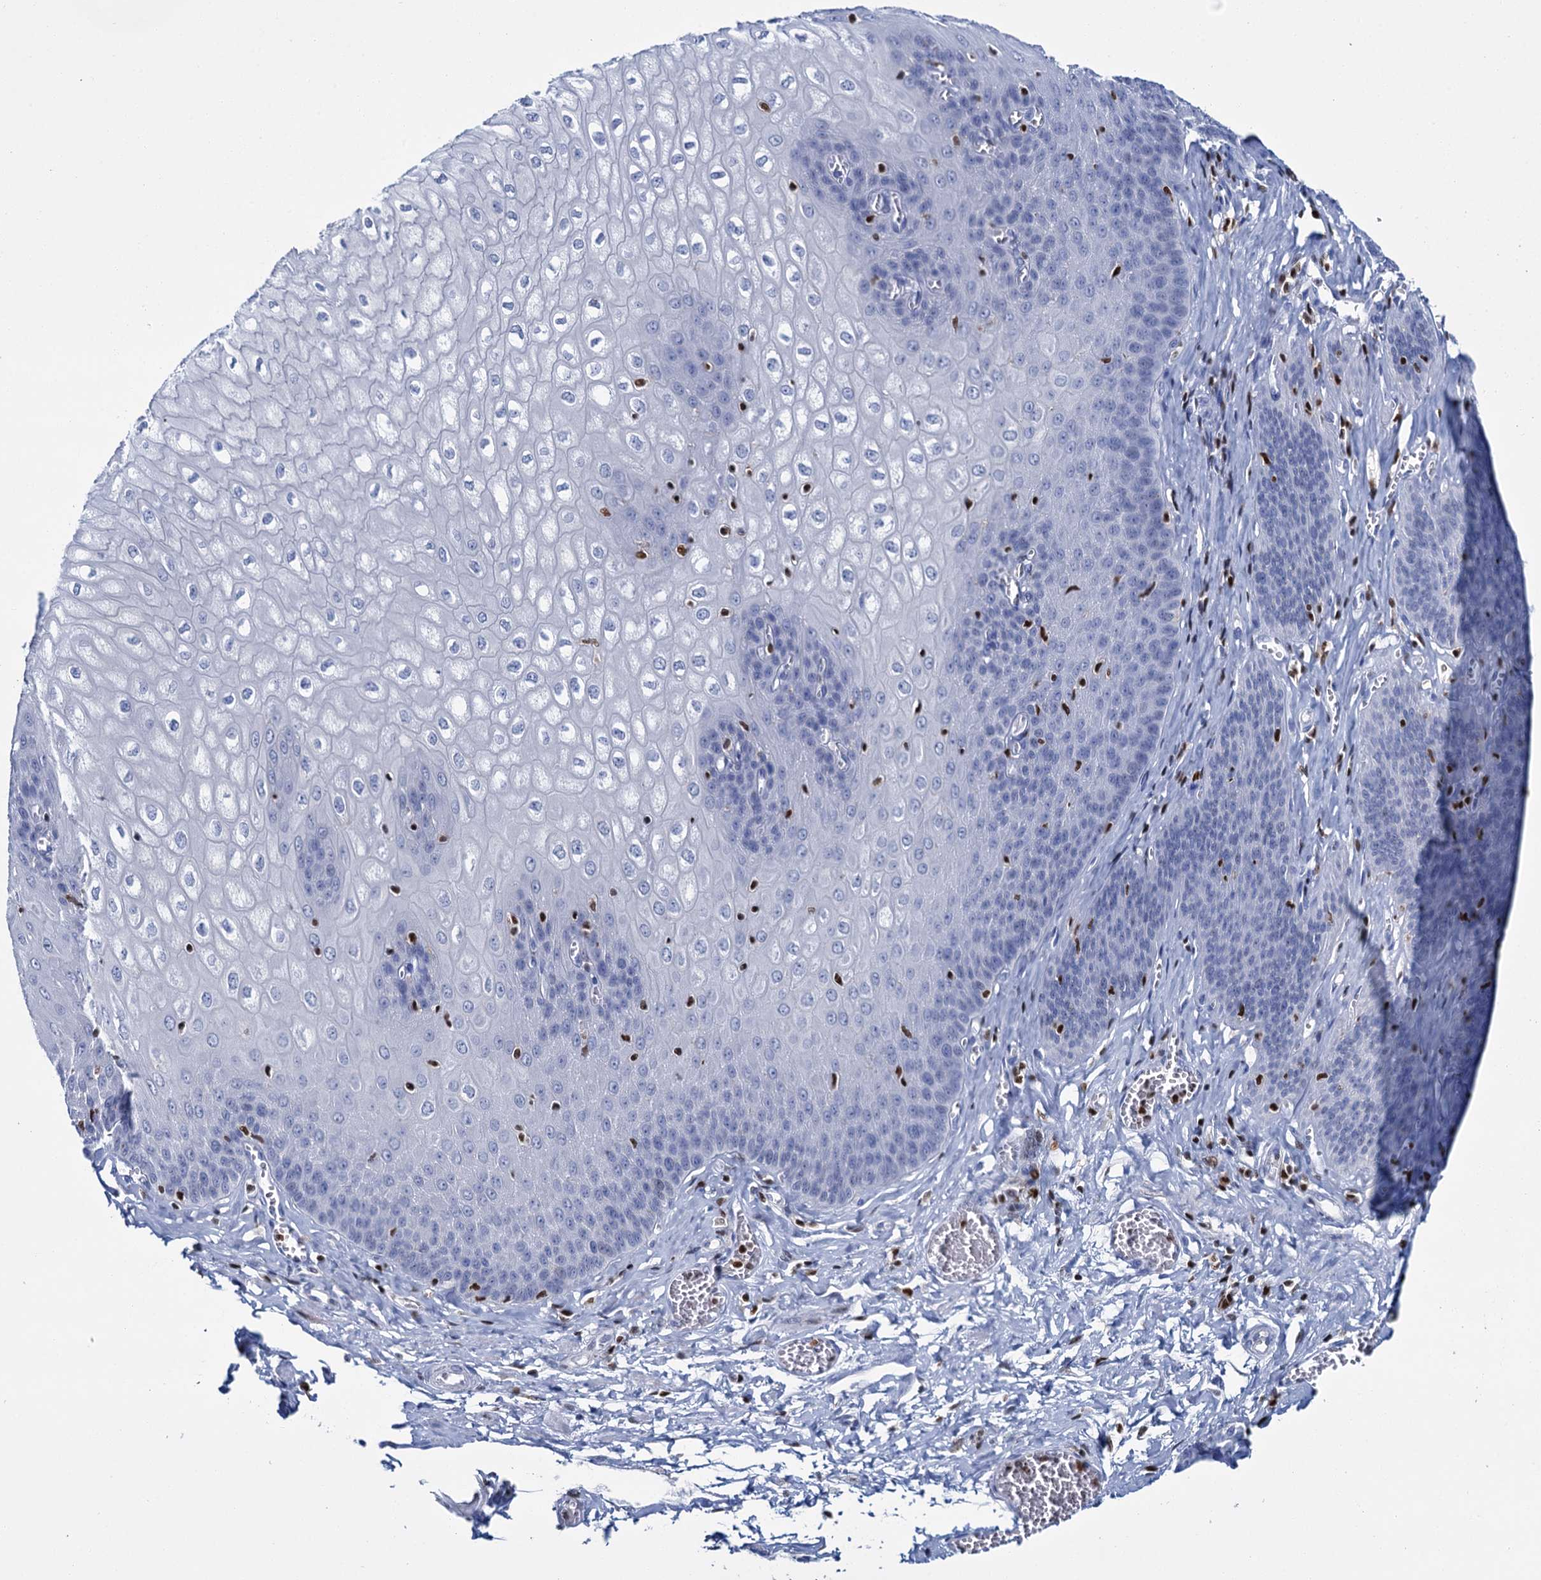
{"staining": {"intensity": "negative", "quantity": "none", "location": "none"}, "tissue": "esophagus", "cell_type": "Squamous epithelial cells", "image_type": "normal", "snomed": [{"axis": "morphology", "description": "Normal tissue, NOS"}, {"axis": "topography", "description": "Esophagus"}], "caption": "Immunohistochemical staining of unremarkable esophagus demonstrates no significant positivity in squamous epithelial cells. (Immunohistochemistry (ihc), brightfield microscopy, high magnification).", "gene": "CELF2", "patient": {"sex": "male", "age": 60}}